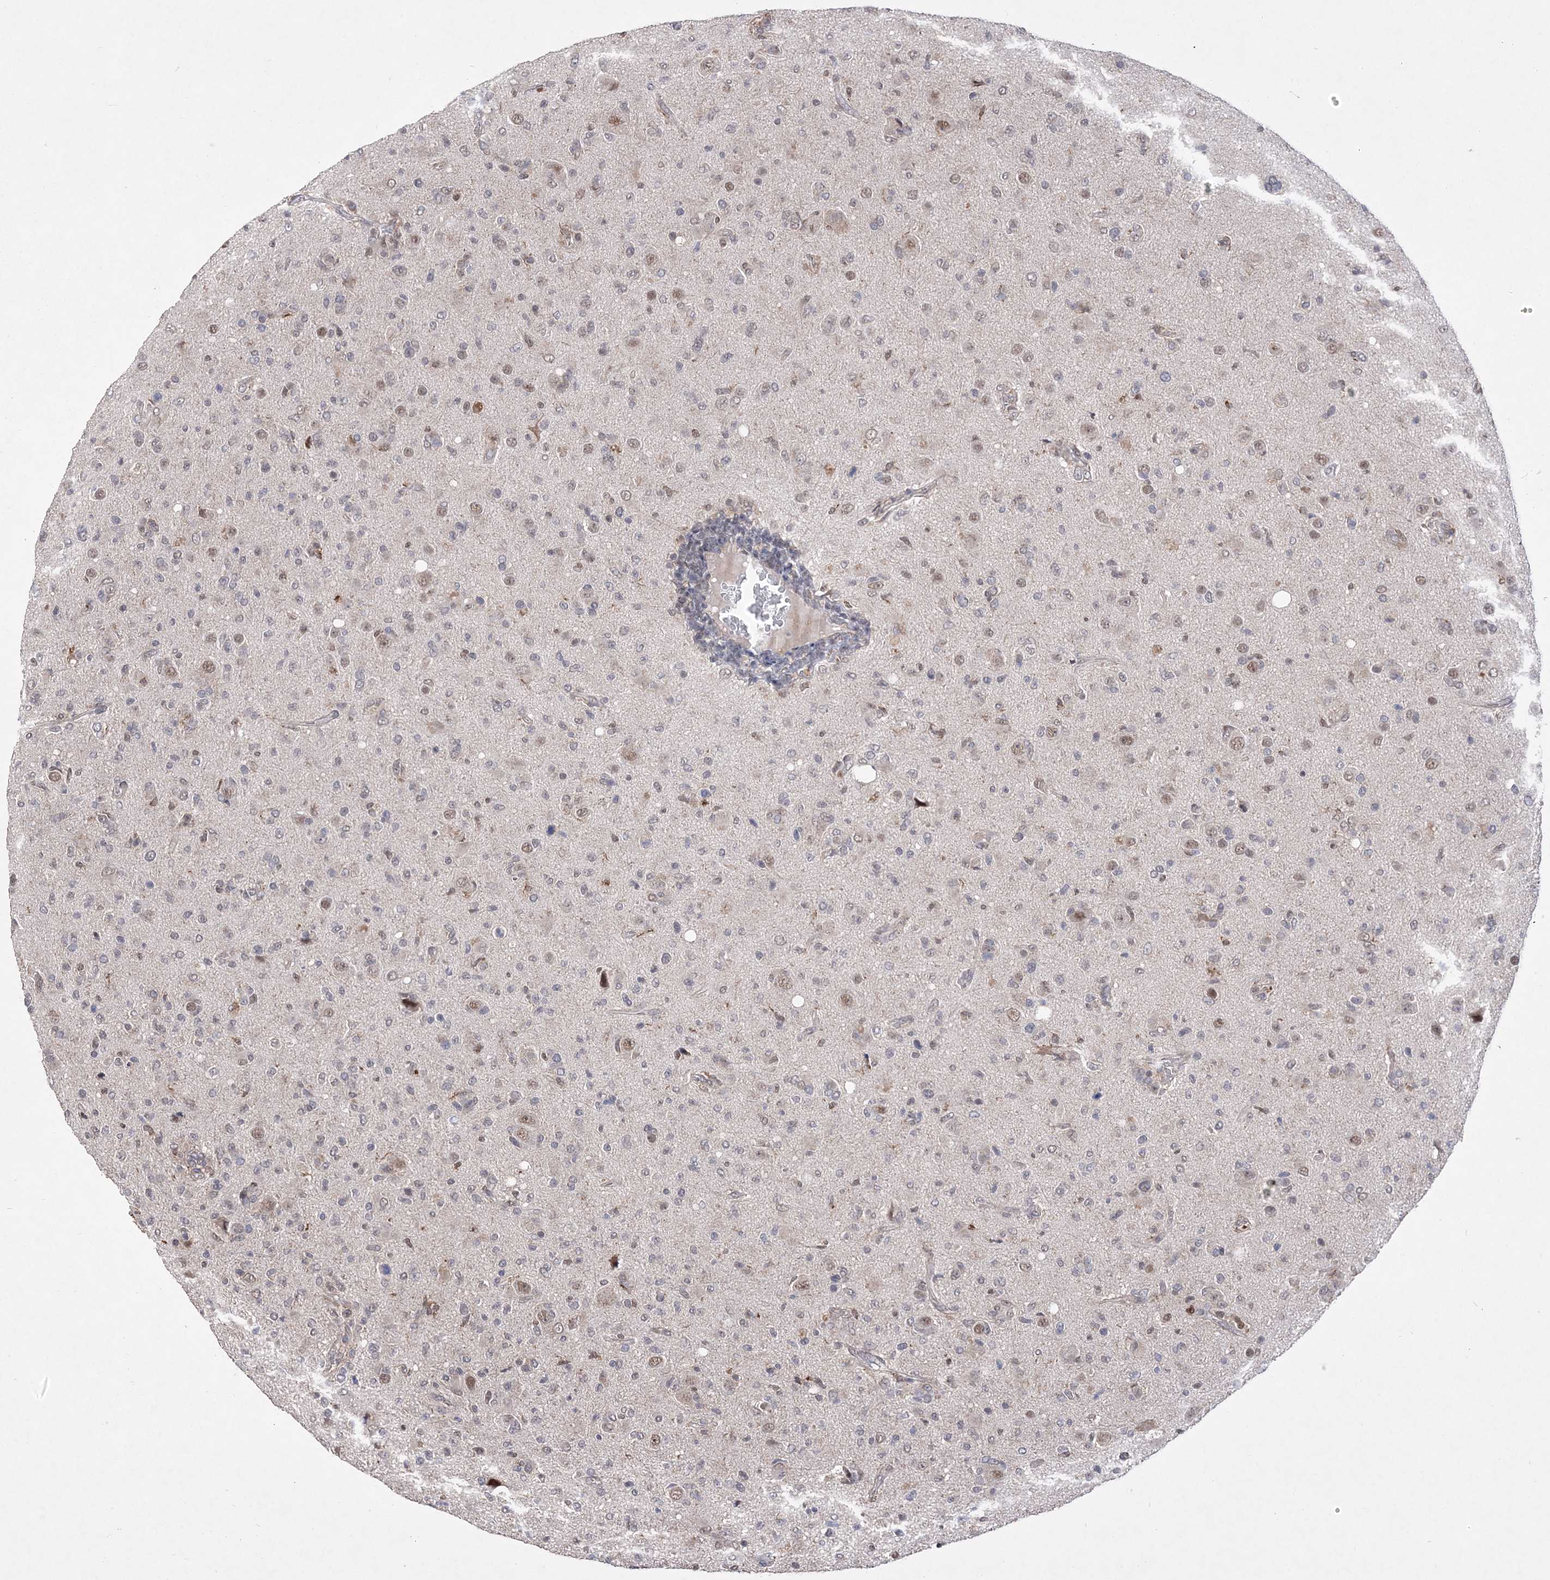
{"staining": {"intensity": "moderate", "quantity": "<25%", "location": "nuclear"}, "tissue": "glioma", "cell_type": "Tumor cells", "image_type": "cancer", "snomed": [{"axis": "morphology", "description": "Glioma, malignant, High grade"}, {"axis": "topography", "description": "Brain"}], "caption": "A brown stain labels moderate nuclear staining of a protein in glioma tumor cells. Nuclei are stained in blue.", "gene": "BOD1L1", "patient": {"sex": "female", "age": 57}}